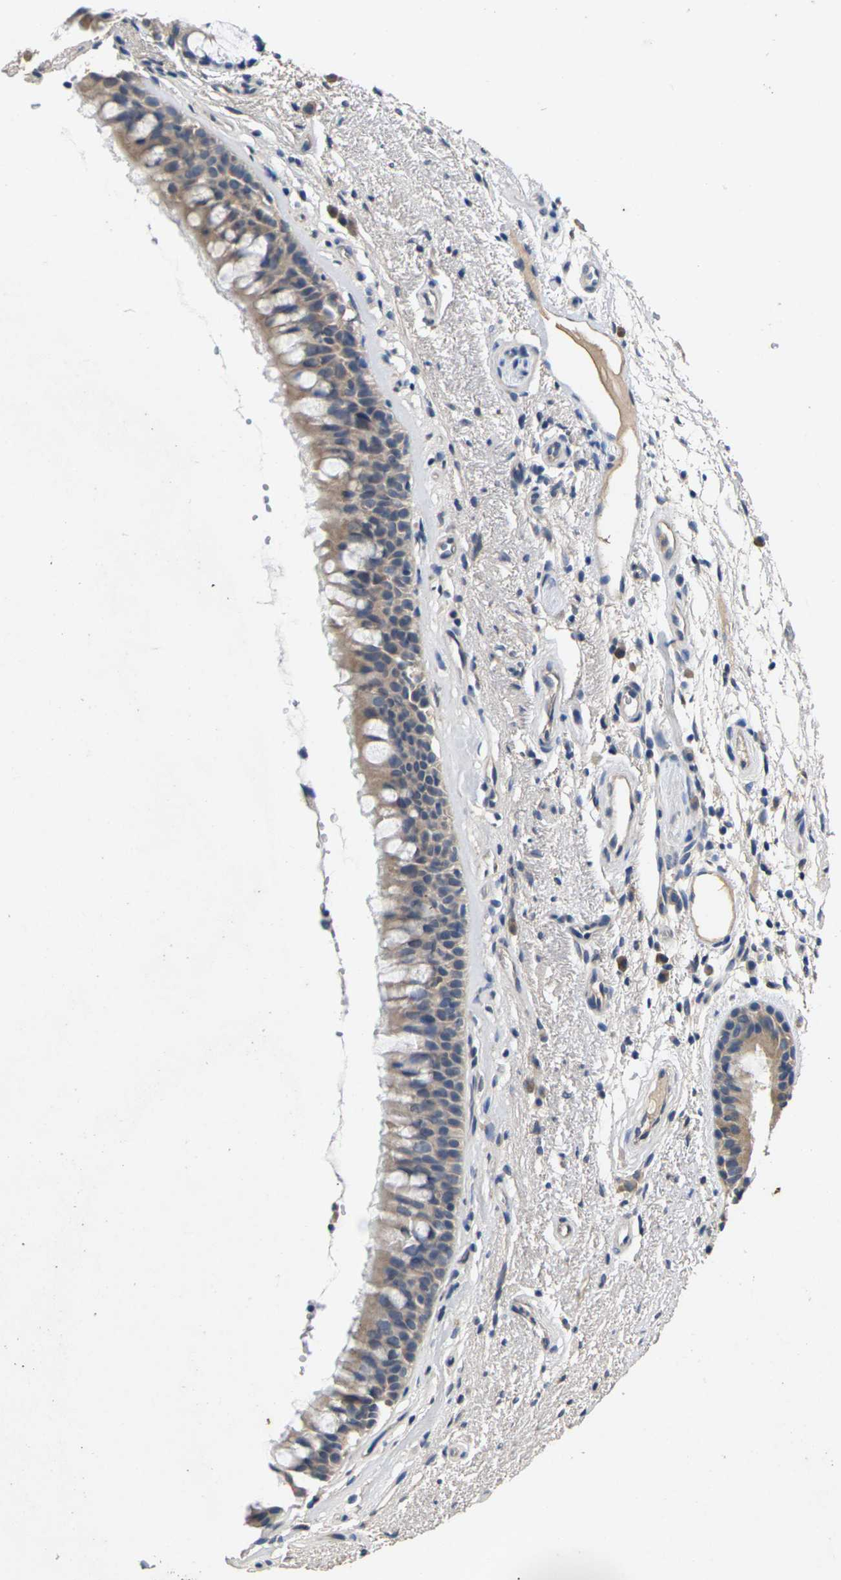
{"staining": {"intensity": "weak", "quantity": ">75%", "location": "cytoplasmic/membranous"}, "tissue": "bronchus", "cell_type": "Respiratory epithelial cells", "image_type": "normal", "snomed": [{"axis": "morphology", "description": "Normal tissue, NOS"}, {"axis": "topography", "description": "Bronchus"}], "caption": "Protein staining of unremarkable bronchus exhibits weak cytoplasmic/membranous expression in approximately >75% of respiratory epithelial cells.", "gene": "SLC2A2", "patient": {"sex": "female", "age": 54}}